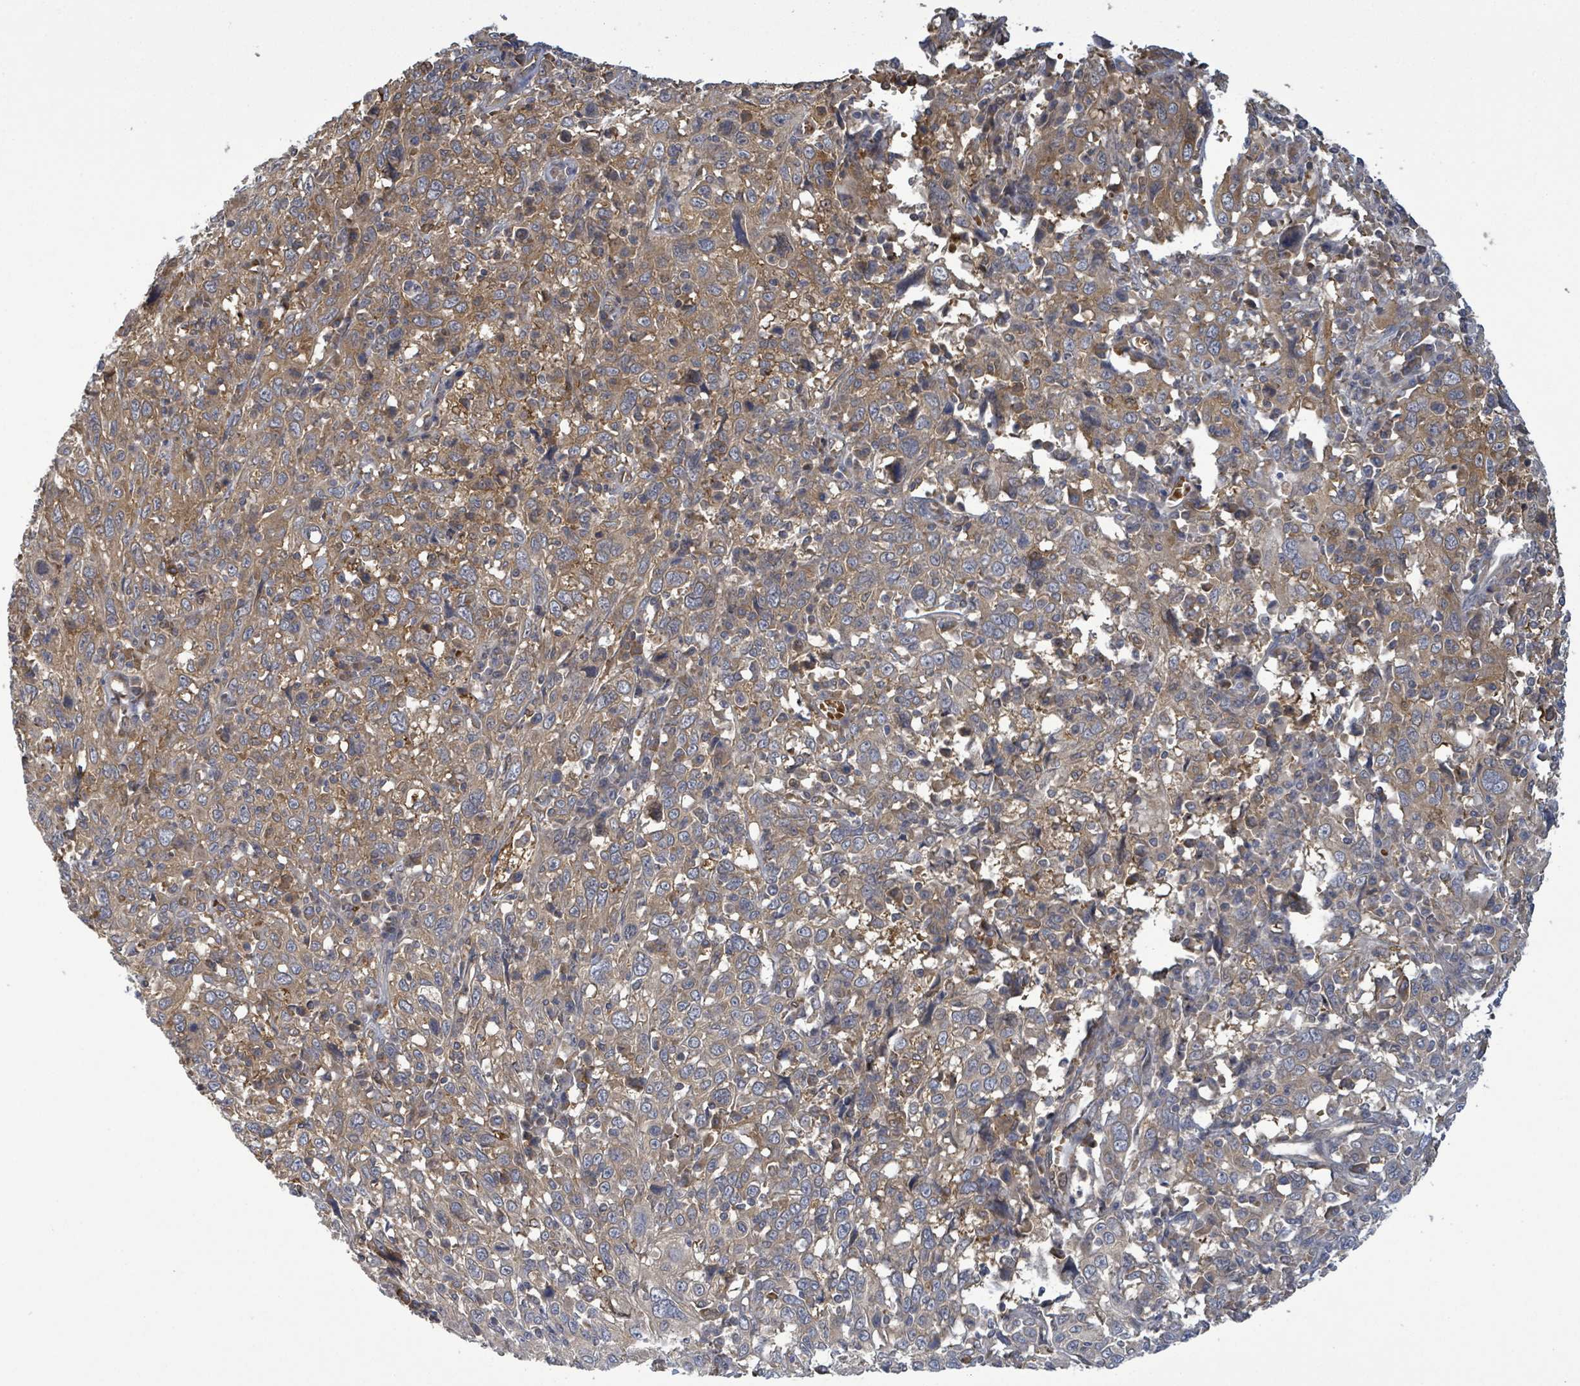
{"staining": {"intensity": "moderate", "quantity": "25%-75%", "location": "cytoplasmic/membranous"}, "tissue": "cervical cancer", "cell_type": "Tumor cells", "image_type": "cancer", "snomed": [{"axis": "morphology", "description": "Squamous cell carcinoma, NOS"}, {"axis": "topography", "description": "Cervix"}], "caption": "IHC micrograph of cervical cancer (squamous cell carcinoma) stained for a protein (brown), which reveals medium levels of moderate cytoplasmic/membranous staining in approximately 25%-75% of tumor cells.", "gene": "MAP3K6", "patient": {"sex": "female", "age": 46}}